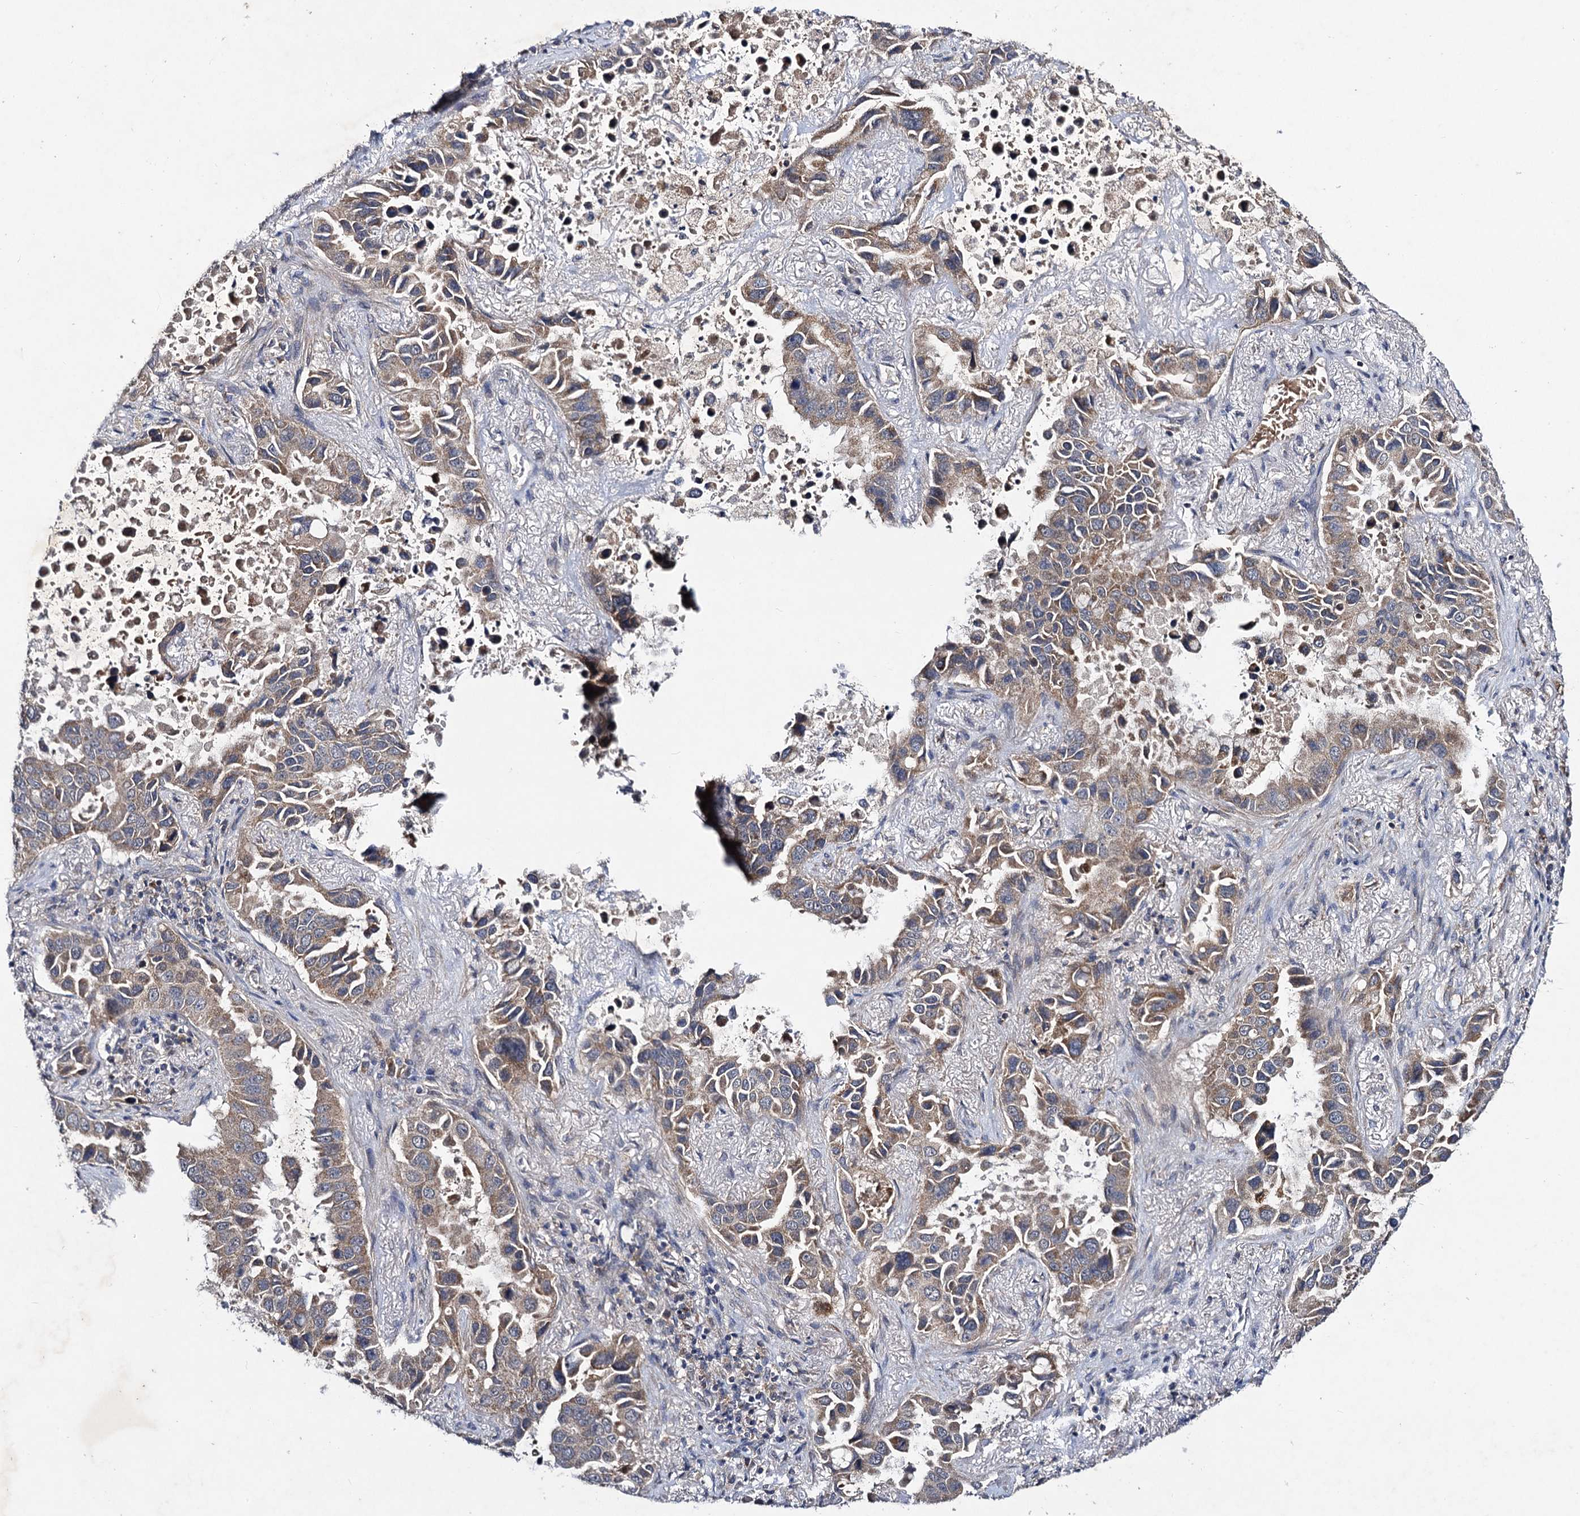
{"staining": {"intensity": "moderate", "quantity": ">75%", "location": "cytoplasmic/membranous"}, "tissue": "lung cancer", "cell_type": "Tumor cells", "image_type": "cancer", "snomed": [{"axis": "morphology", "description": "Adenocarcinoma, NOS"}, {"axis": "topography", "description": "Lung"}], "caption": "Adenocarcinoma (lung) stained with a protein marker shows moderate staining in tumor cells.", "gene": "VPS37D", "patient": {"sex": "male", "age": 64}}